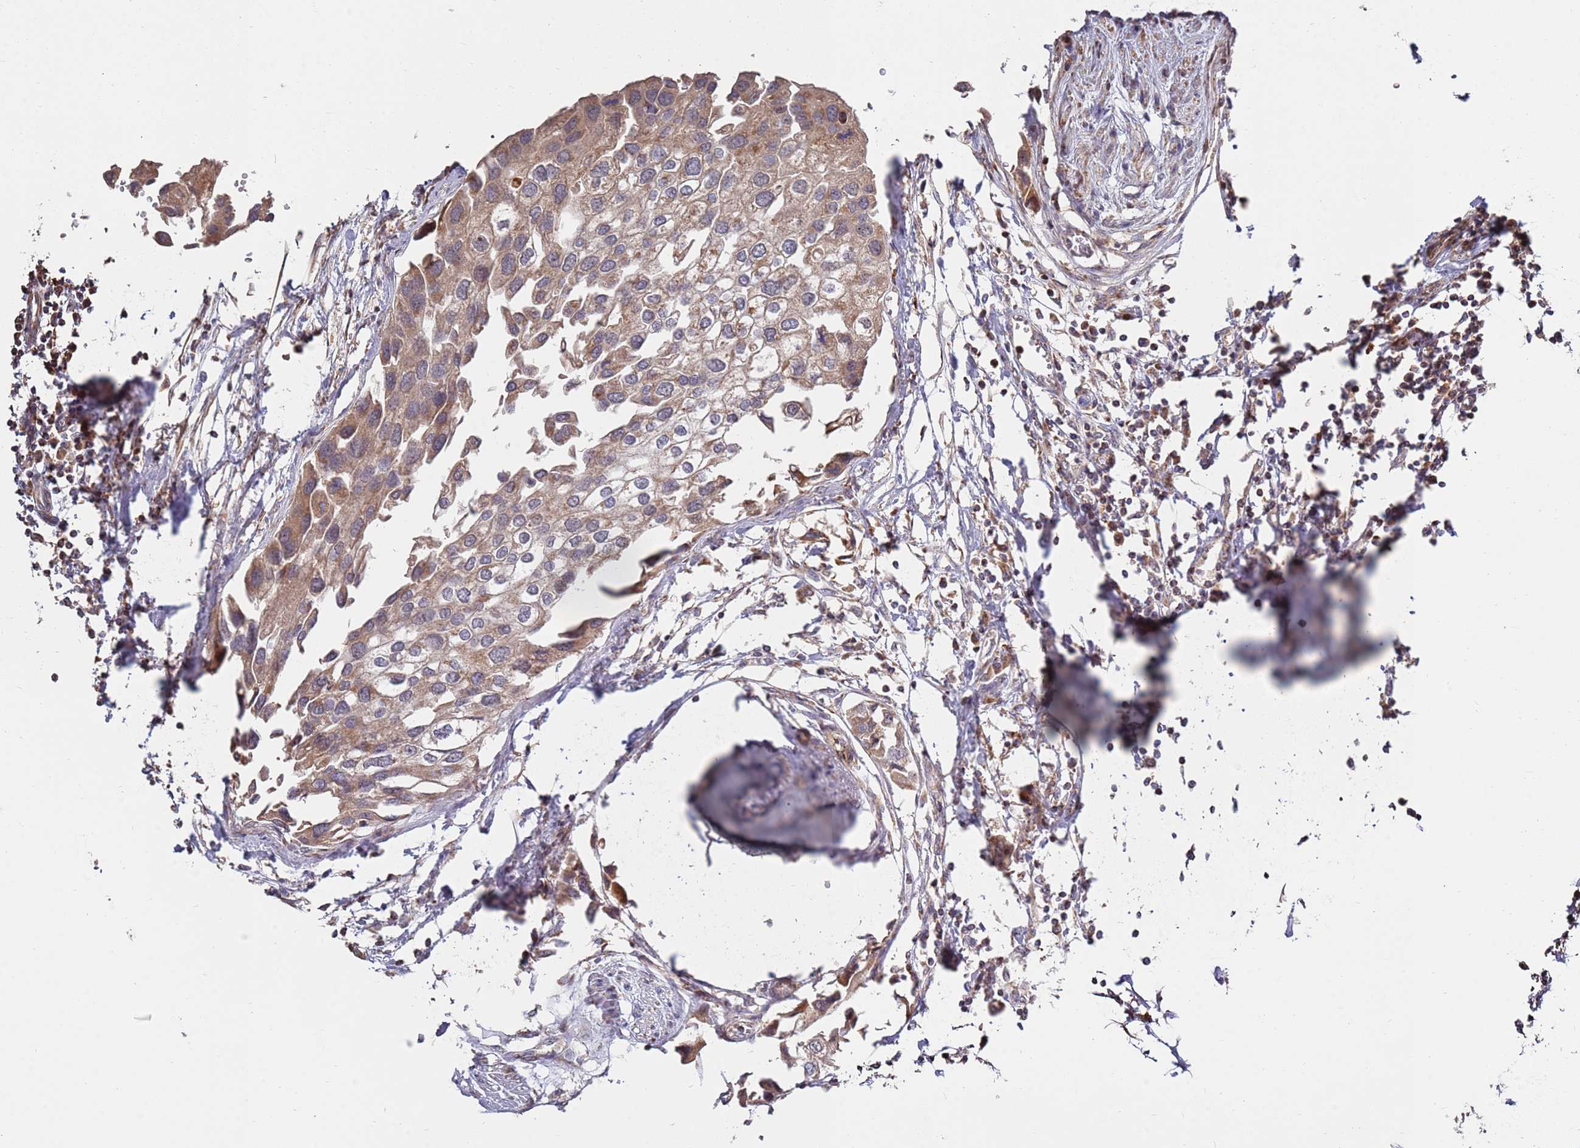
{"staining": {"intensity": "moderate", "quantity": ">75%", "location": "cytoplasmic/membranous"}, "tissue": "urothelial cancer", "cell_type": "Tumor cells", "image_type": "cancer", "snomed": [{"axis": "morphology", "description": "Urothelial carcinoma, High grade"}, {"axis": "topography", "description": "Urinary bladder"}], "caption": "Immunohistochemical staining of urothelial carcinoma (high-grade) demonstrates medium levels of moderate cytoplasmic/membranous protein expression in approximately >75% of tumor cells.", "gene": "KIF25", "patient": {"sex": "male", "age": 64}}